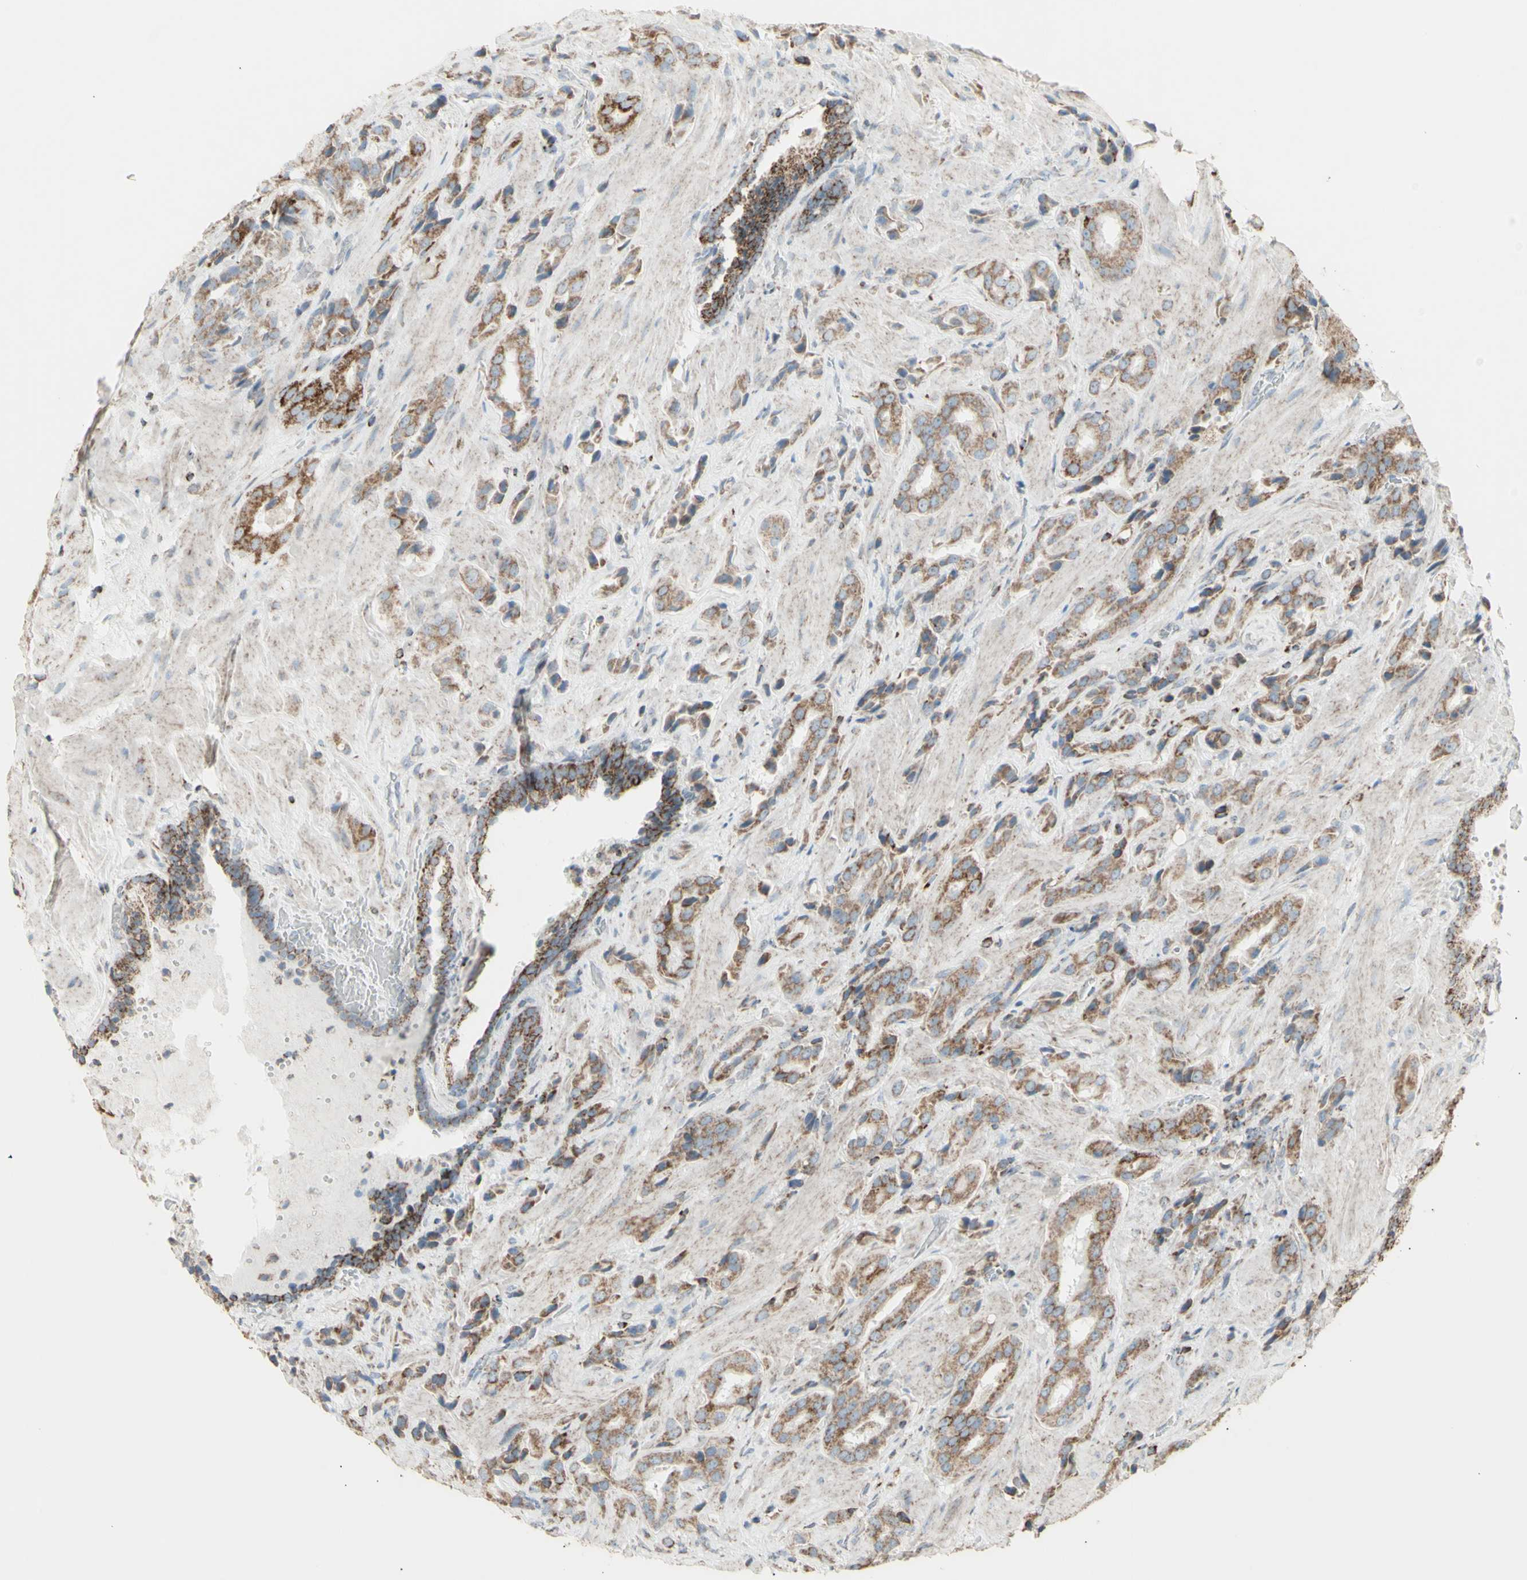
{"staining": {"intensity": "moderate", "quantity": ">75%", "location": "cytoplasmic/membranous"}, "tissue": "prostate cancer", "cell_type": "Tumor cells", "image_type": "cancer", "snomed": [{"axis": "morphology", "description": "Adenocarcinoma, High grade"}, {"axis": "topography", "description": "Prostate"}], "caption": "Immunohistochemistry of high-grade adenocarcinoma (prostate) displays medium levels of moderate cytoplasmic/membranous staining in about >75% of tumor cells.", "gene": "PLGRKT", "patient": {"sex": "male", "age": 64}}